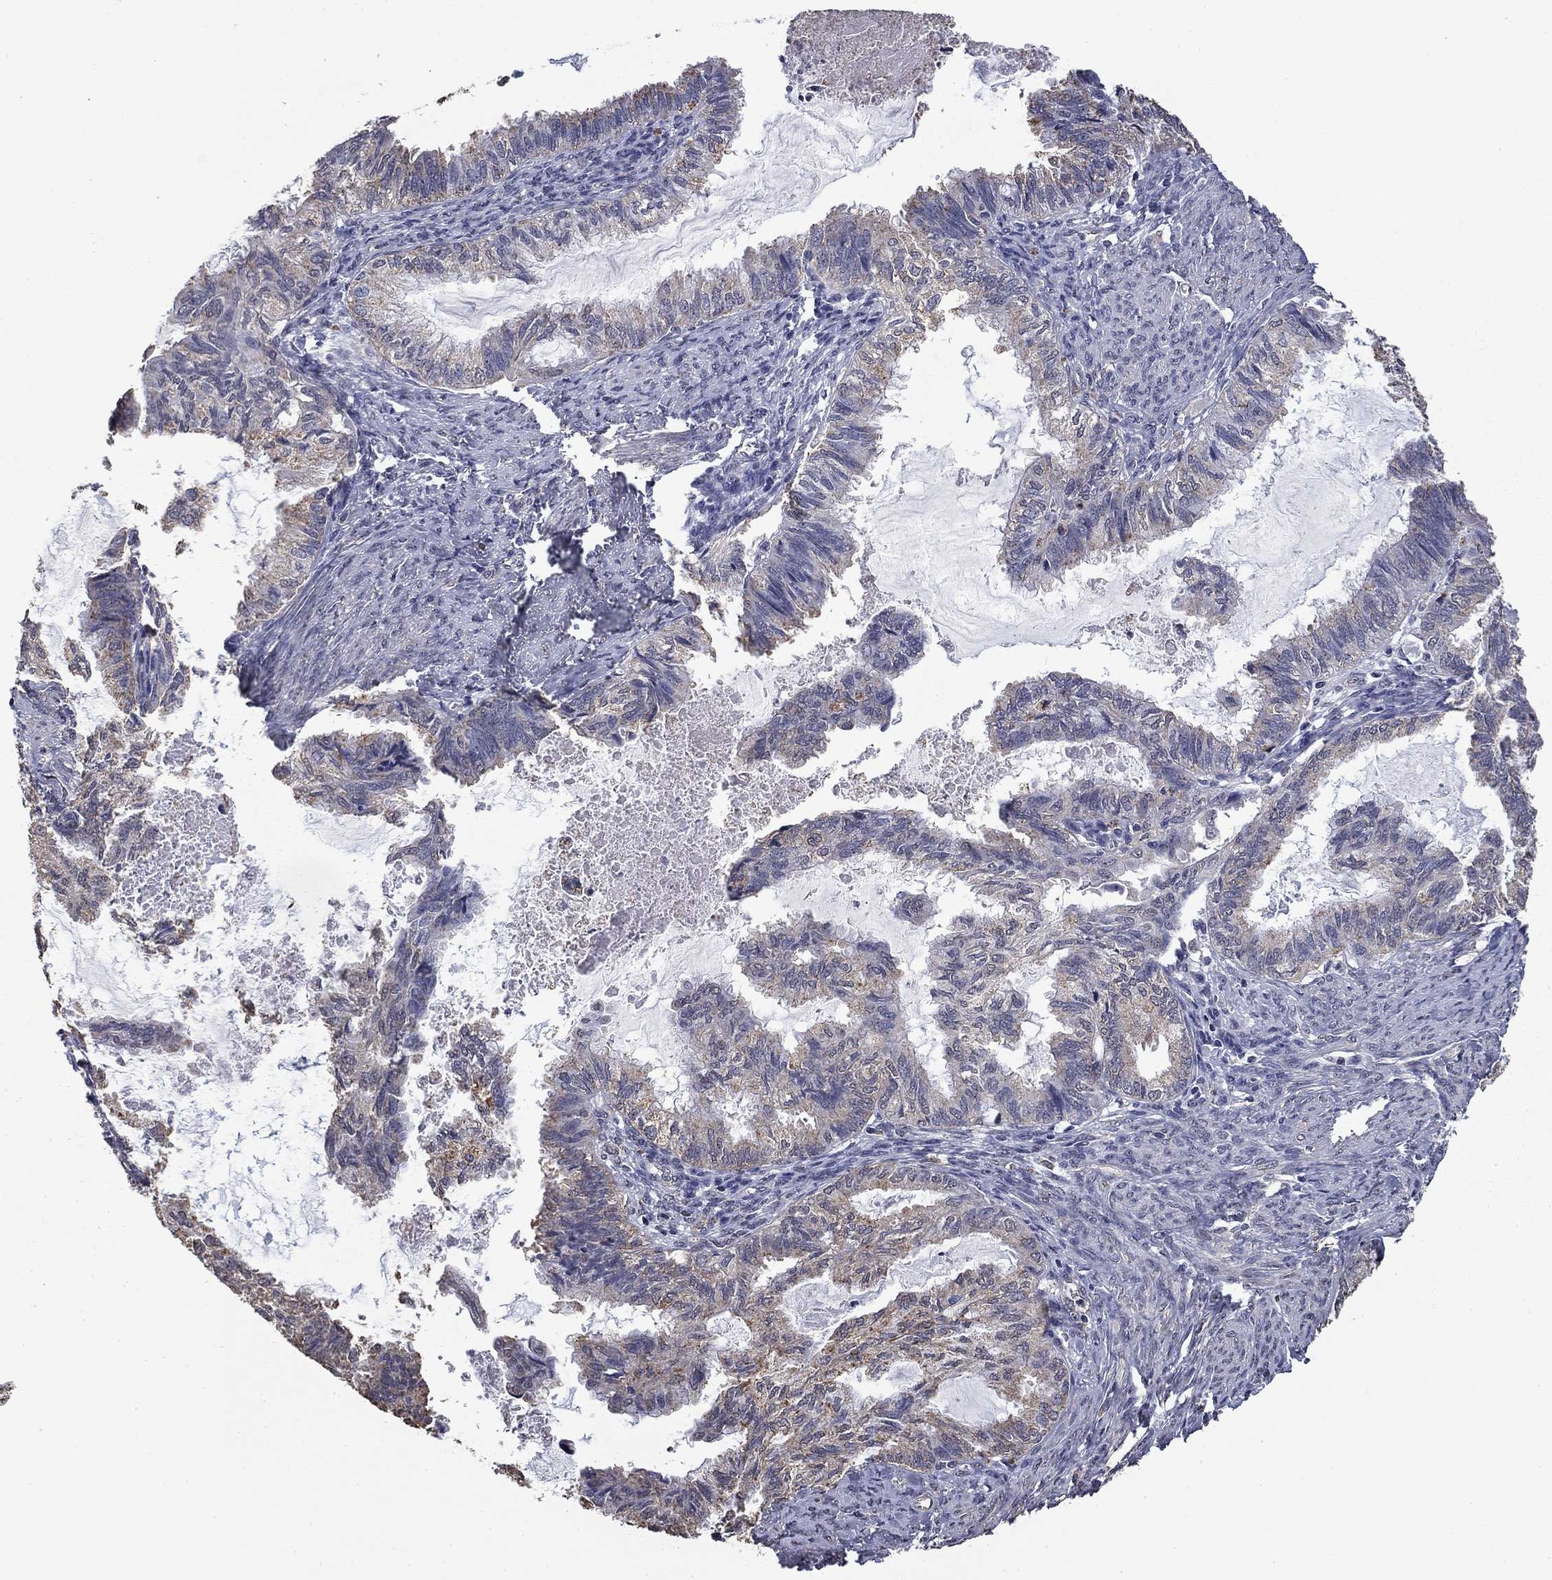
{"staining": {"intensity": "weak", "quantity": "<25%", "location": "cytoplasmic/membranous"}, "tissue": "endometrial cancer", "cell_type": "Tumor cells", "image_type": "cancer", "snomed": [{"axis": "morphology", "description": "Adenocarcinoma, NOS"}, {"axis": "topography", "description": "Endometrium"}], "caption": "DAB (3,3'-diaminobenzidine) immunohistochemical staining of human endometrial cancer (adenocarcinoma) reveals no significant expression in tumor cells. (DAB (3,3'-diaminobenzidine) IHC visualized using brightfield microscopy, high magnification).", "gene": "MFAP3L", "patient": {"sex": "female", "age": 86}}